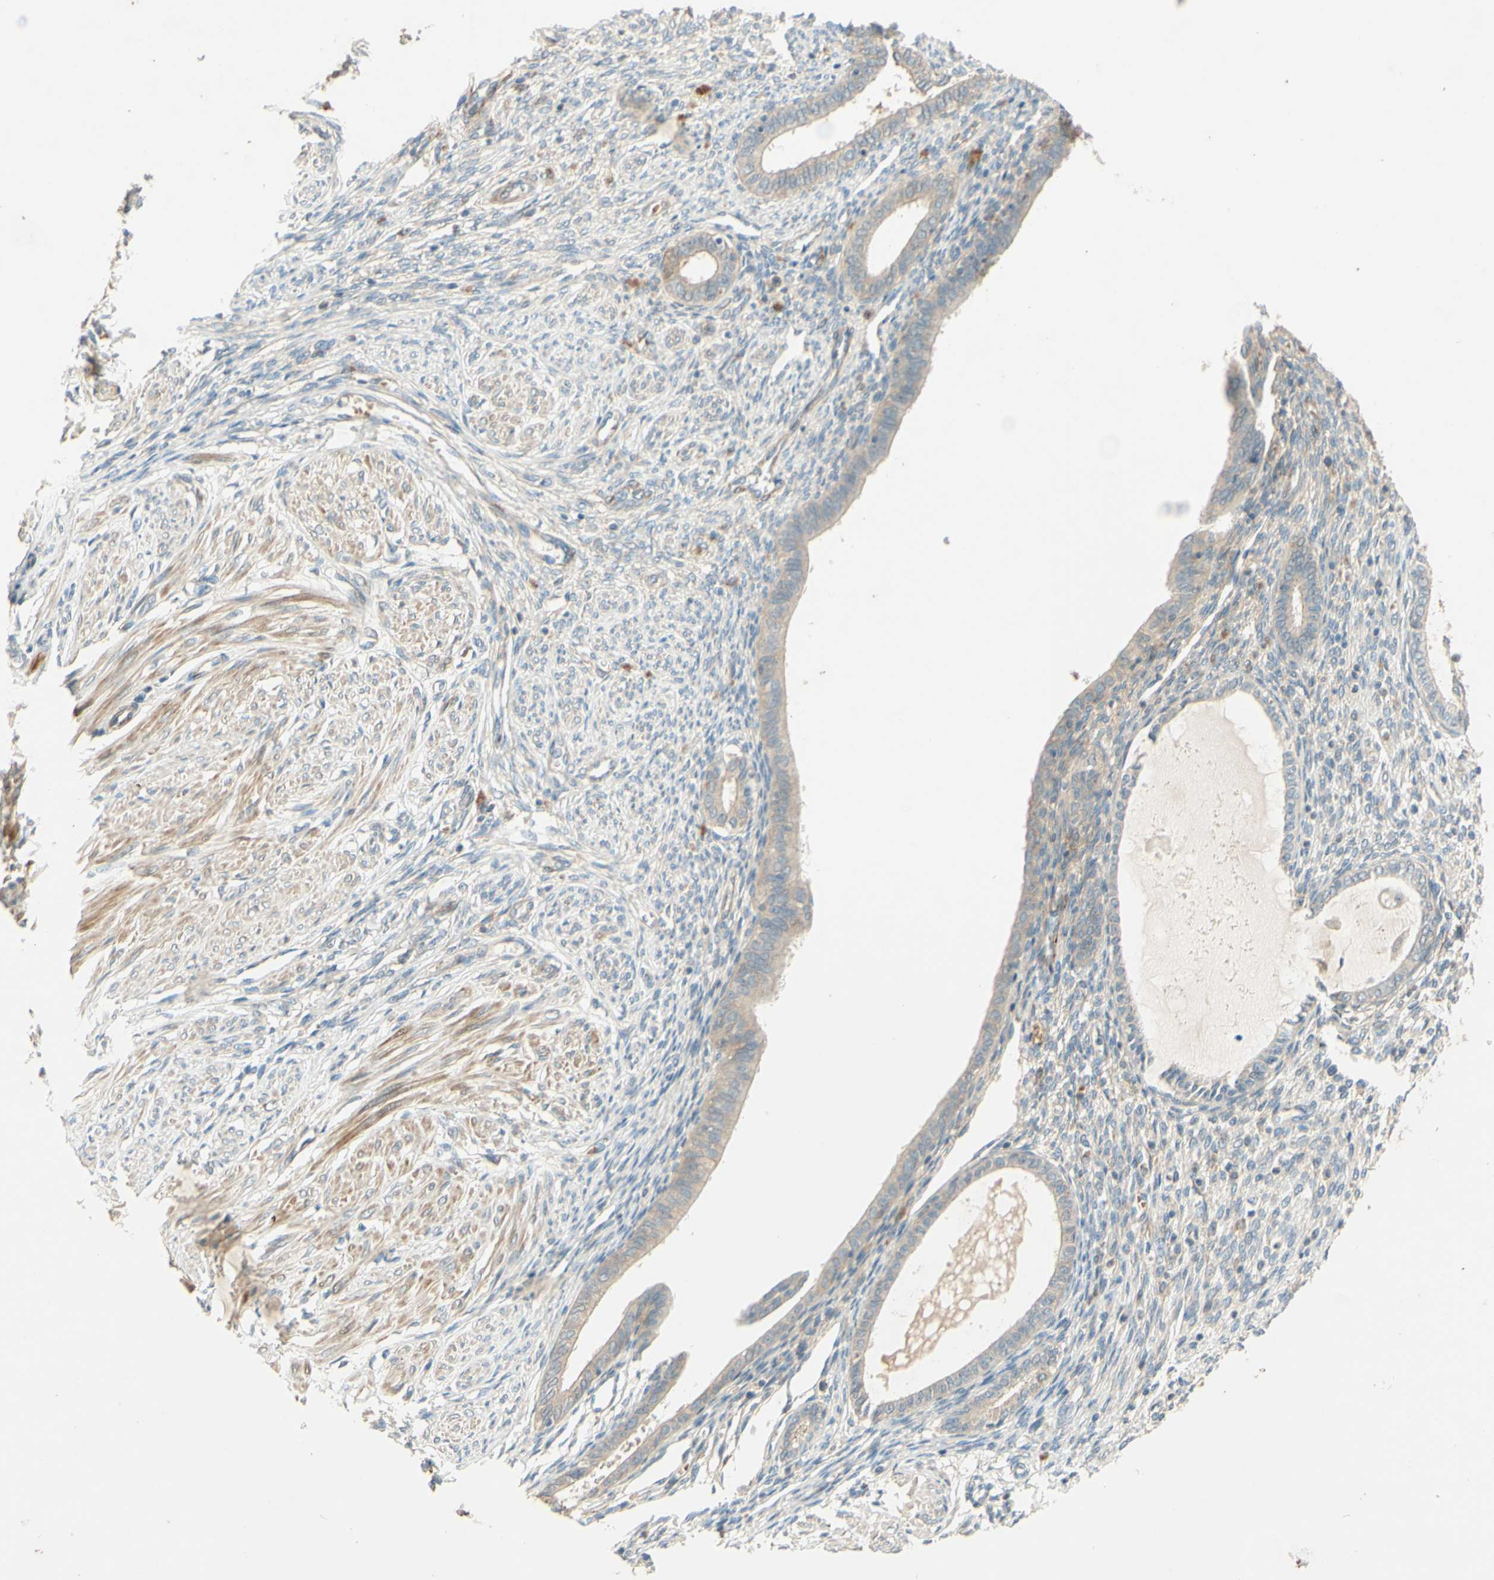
{"staining": {"intensity": "weak", "quantity": "25%-75%", "location": "cytoplasmic/membranous"}, "tissue": "endometrium", "cell_type": "Cells in endometrial stroma", "image_type": "normal", "snomed": [{"axis": "morphology", "description": "Normal tissue, NOS"}, {"axis": "topography", "description": "Endometrium"}], "caption": "Brown immunohistochemical staining in benign endometrium demonstrates weak cytoplasmic/membranous positivity in about 25%-75% of cells in endometrial stroma.", "gene": "ADAM17", "patient": {"sex": "female", "age": 72}}